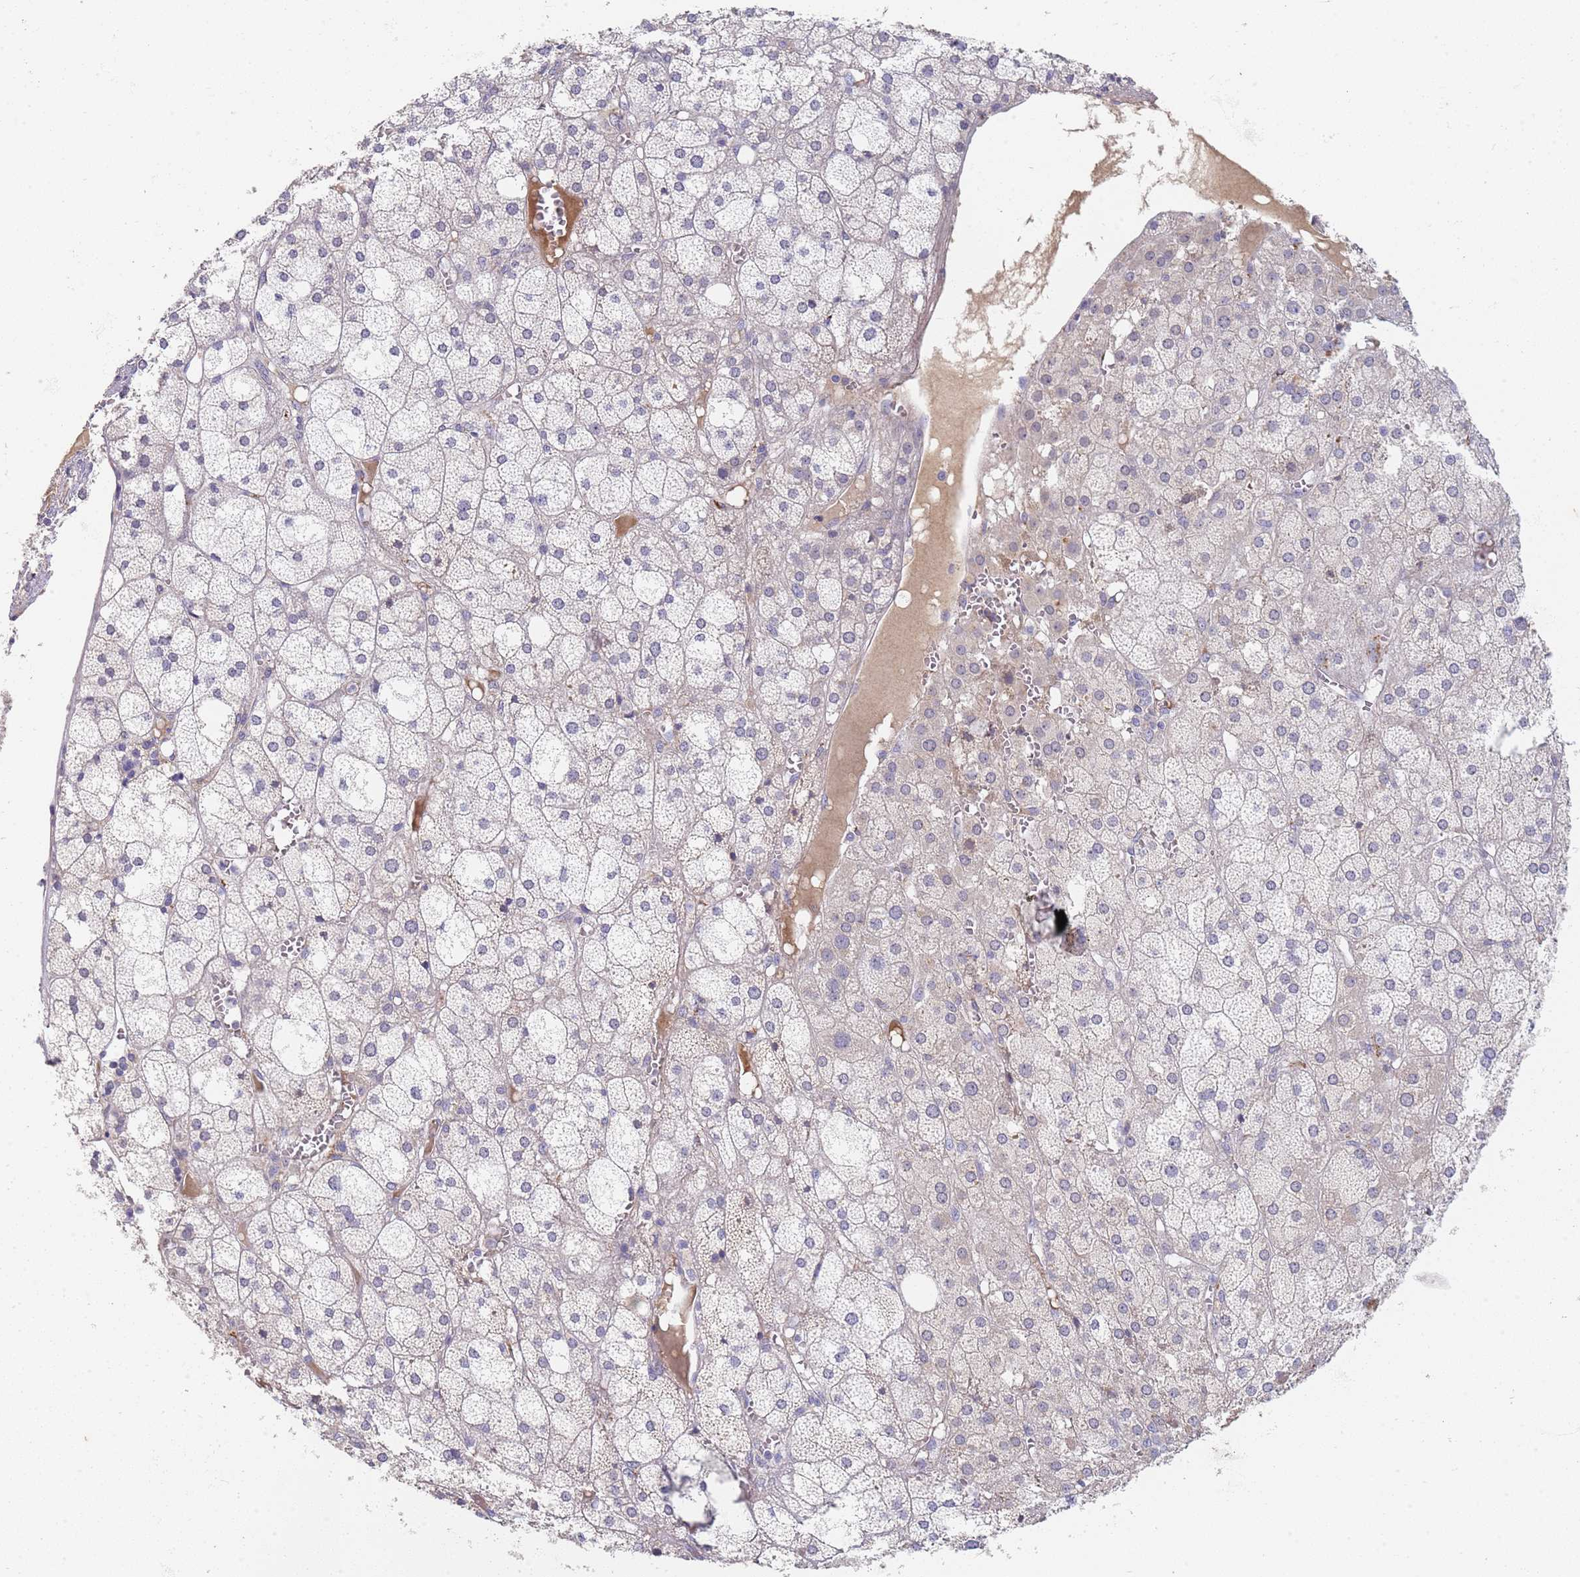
{"staining": {"intensity": "negative", "quantity": "none", "location": "none"}, "tissue": "adrenal gland", "cell_type": "Glandular cells", "image_type": "normal", "snomed": [{"axis": "morphology", "description": "Normal tissue, NOS"}, {"axis": "topography", "description": "Adrenal gland"}], "caption": "Immunohistochemical staining of unremarkable human adrenal gland displays no significant positivity in glandular cells. (DAB immunohistochemistry (IHC), high magnification).", "gene": "B4GALT4", "patient": {"sex": "female", "age": 61}}